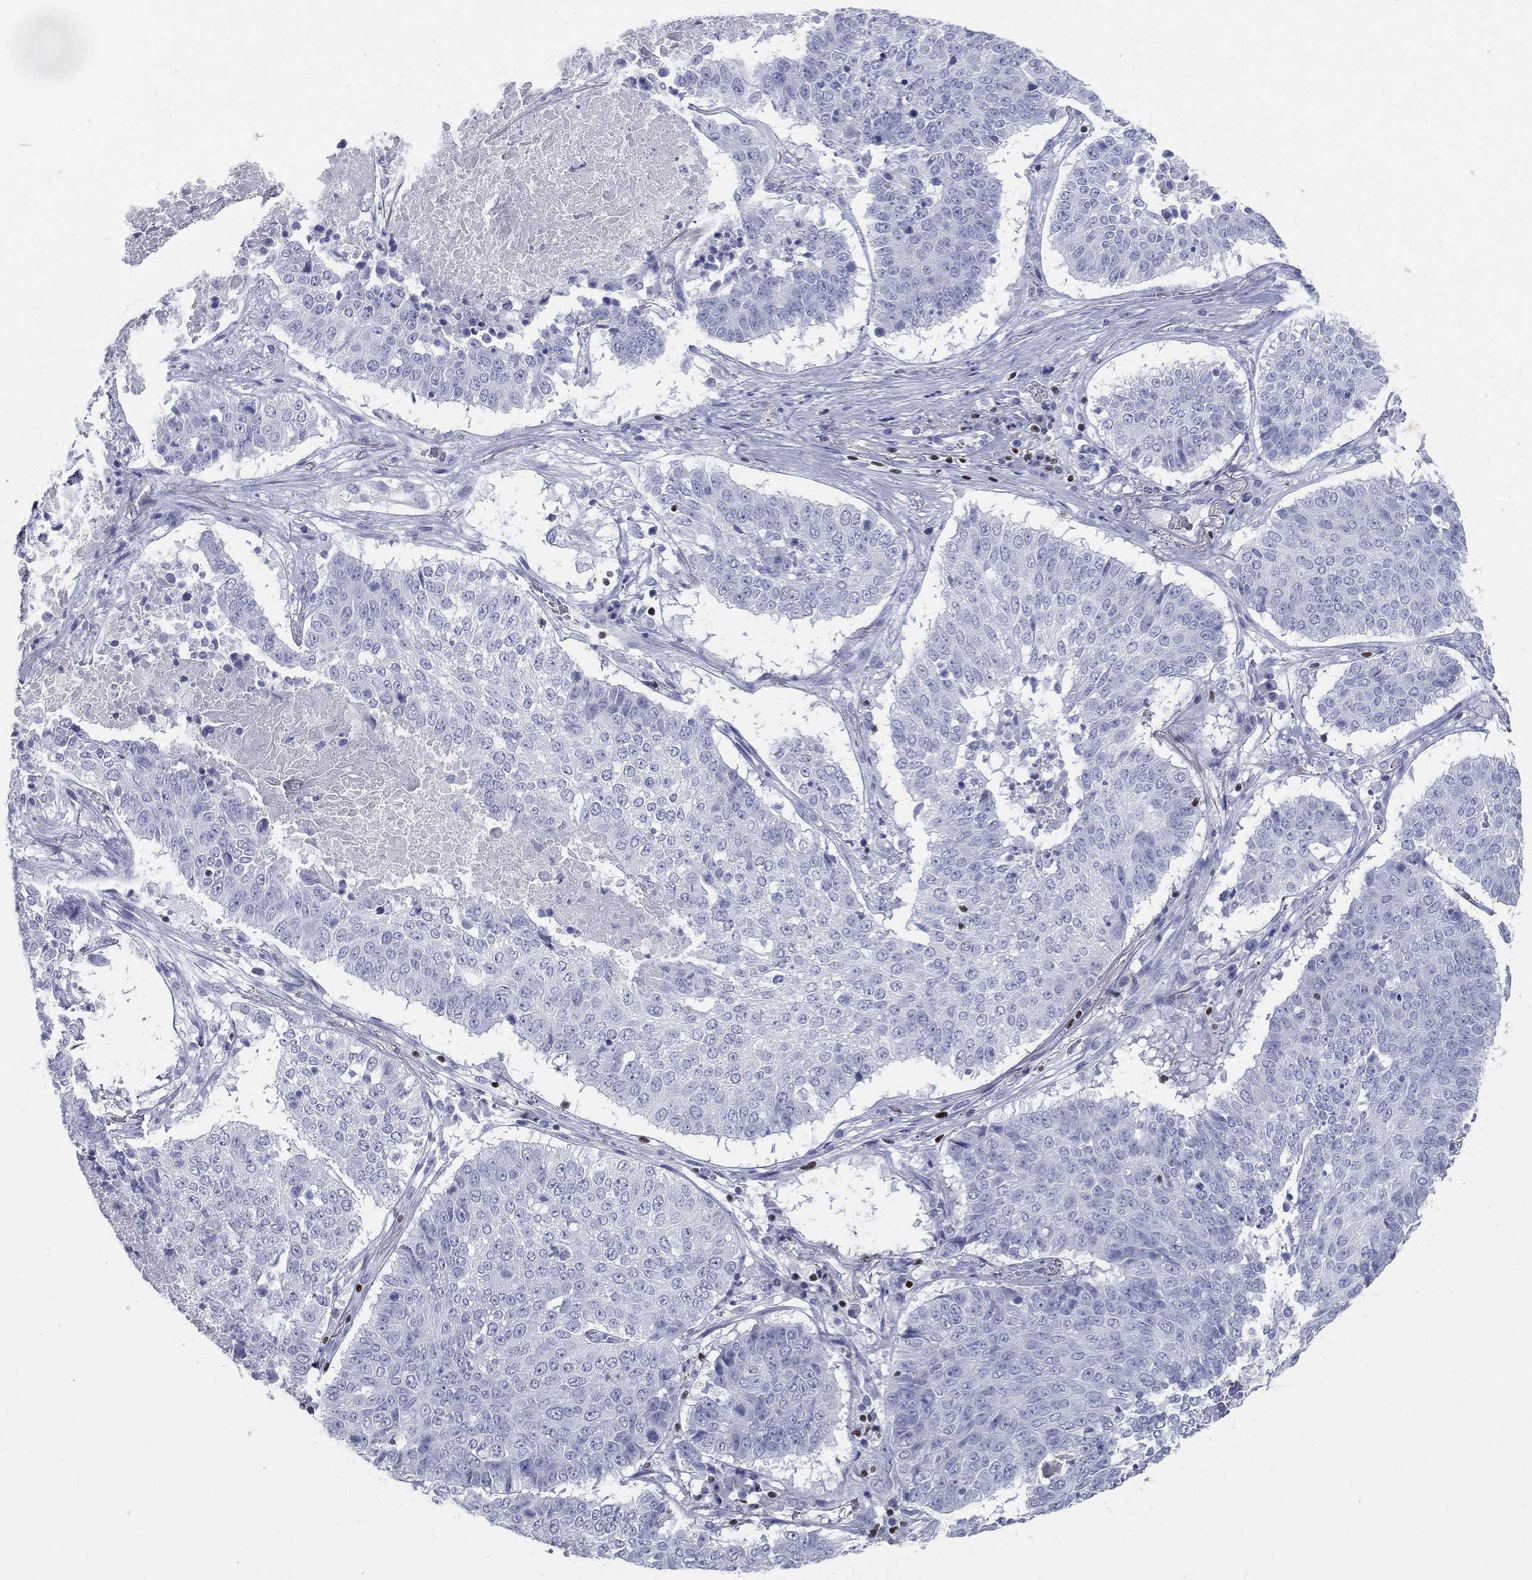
{"staining": {"intensity": "negative", "quantity": "none", "location": "none"}, "tissue": "lung cancer", "cell_type": "Tumor cells", "image_type": "cancer", "snomed": [{"axis": "morphology", "description": "Squamous cell carcinoma, NOS"}, {"axis": "topography", "description": "Lung"}], "caption": "A high-resolution micrograph shows immunohistochemistry staining of squamous cell carcinoma (lung), which demonstrates no significant expression in tumor cells.", "gene": "PYHIN1", "patient": {"sex": "male", "age": 64}}